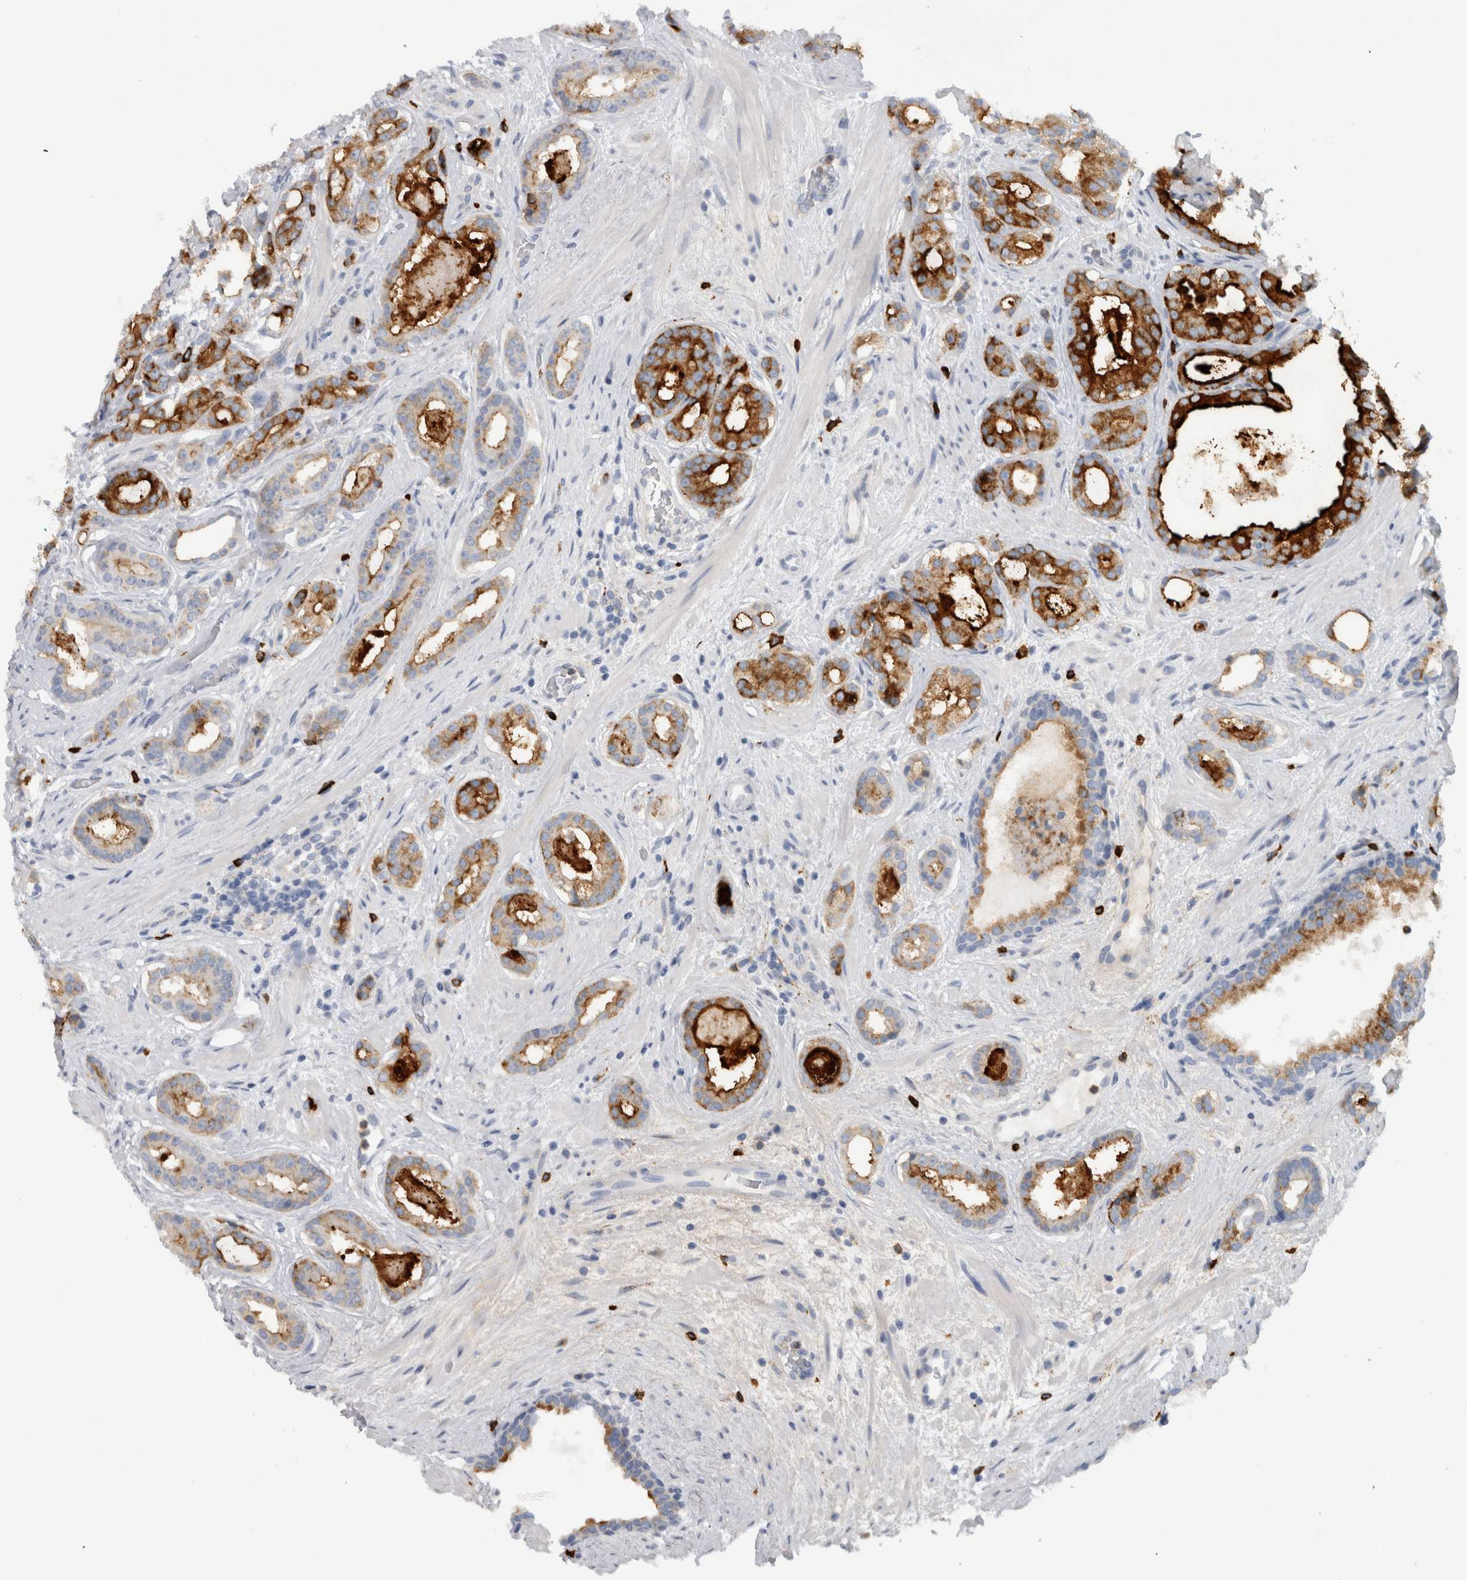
{"staining": {"intensity": "strong", "quantity": ">75%", "location": "cytoplasmic/membranous"}, "tissue": "prostate cancer", "cell_type": "Tumor cells", "image_type": "cancer", "snomed": [{"axis": "morphology", "description": "Adenocarcinoma, High grade"}, {"axis": "topography", "description": "Prostate"}], "caption": "Immunohistochemistry micrograph of prostate high-grade adenocarcinoma stained for a protein (brown), which displays high levels of strong cytoplasmic/membranous staining in about >75% of tumor cells.", "gene": "CD63", "patient": {"sex": "male", "age": 60}}